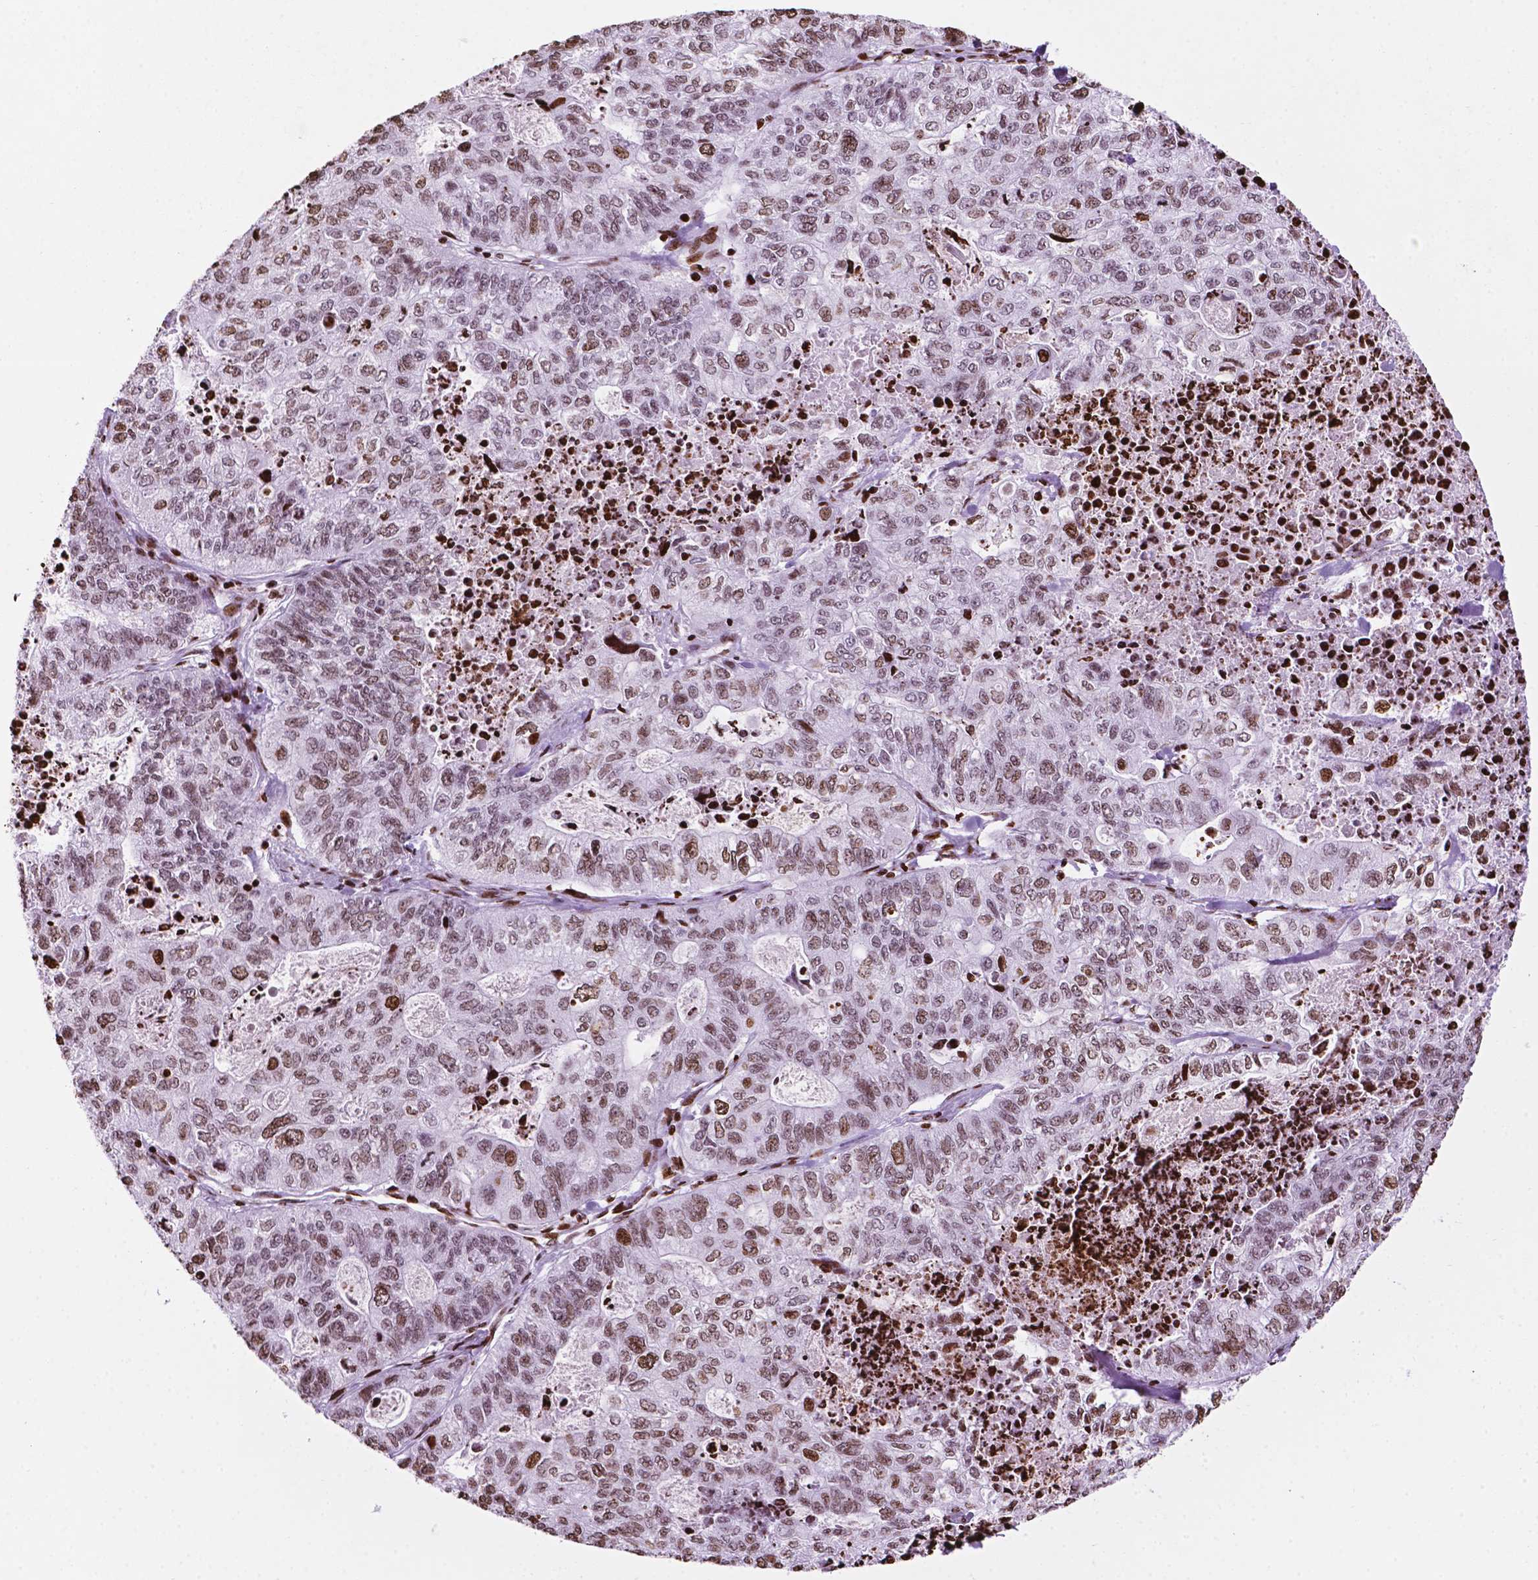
{"staining": {"intensity": "moderate", "quantity": ">75%", "location": "nuclear"}, "tissue": "stomach cancer", "cell_type": "Tumor cells", "image_type": "cancer", "snomed": [{"axis": "morphology", "description": "Adenocarcinoma, NOS"}, {"axis": "topography", "description": "Stomach, upper"}], "caption": "Immunohistochemical staining of human stomach adenocarcinoma displays medium levels of moderate nuclear protein staining in about >75% of tumor cells.", "gene": "TMEM250", "patient": {"sex": "female", "age": 67}}